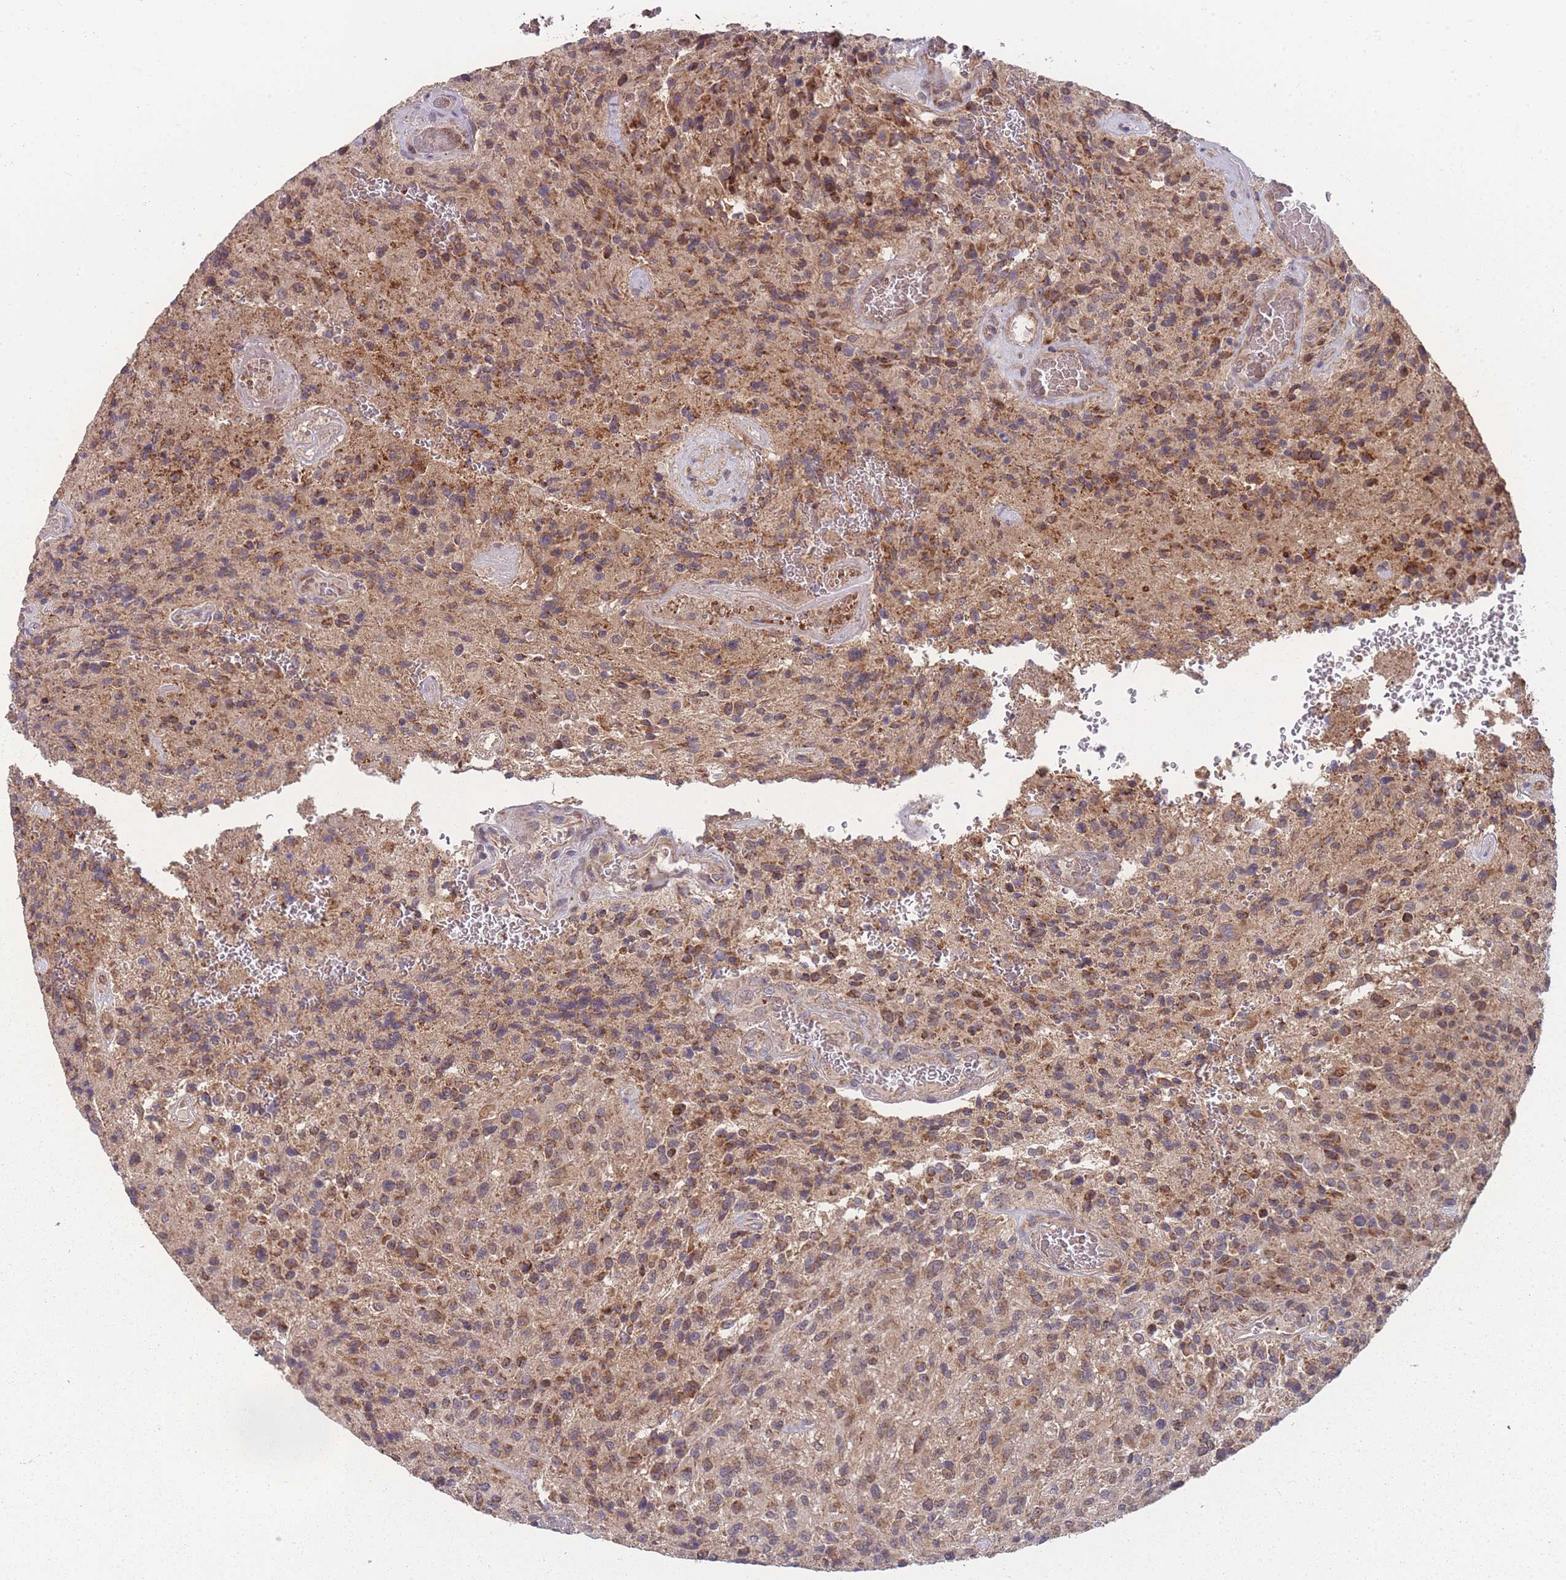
{"staining": {"intensity": "moderate", "quantity": "25%-75%", "location": "cytoplasmic/membranous"}, "tissue": "glioma", "cell_type": "Tumor cells", "image_type": "cancer", "snomed": [{"axis": "morphology", "description": "Normal tissue, NOS"}, {"axis": "morphology", "description": "Glioma, malignant, High grade"}, {"axis": "topography", "description": "Cerebral cortex"}], "caption": "Protein staining demonstrates moderate cytoplasmic/membranous positivity in about 25%-75% of tumor cells in glioma. (Brightfield microscopy of DAB IHC at high magnification).", "gene": "SLC35B4", "patient": {"sex": "male", "age": 56}}